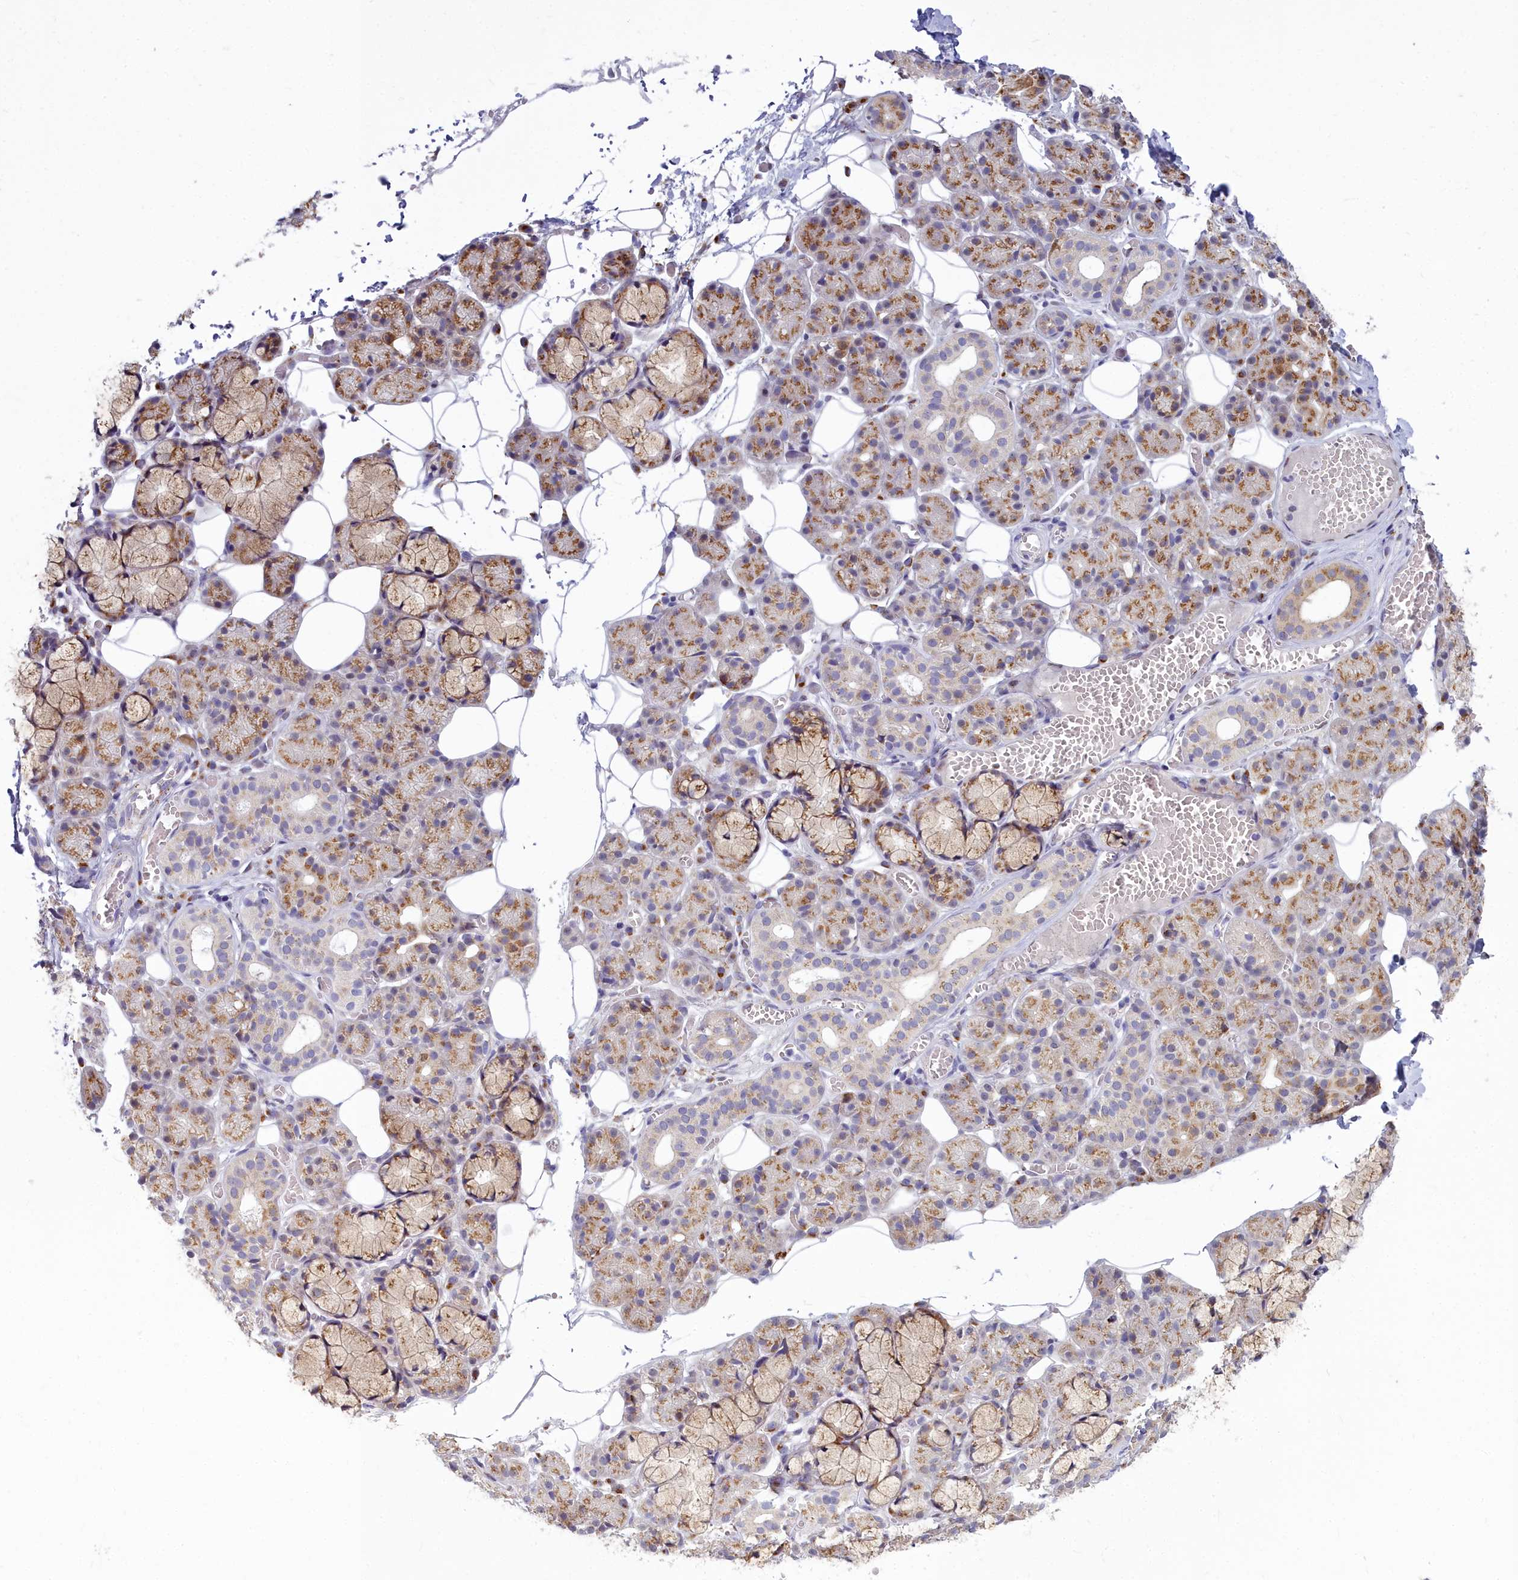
{"staining": {"intensity": "moderate", "quantity": ">75%", "location": "cytoplasmic/membranous"}, "tissue": "salivary gland", "cell_type": "Glandular cells", "image_type": "normal", "snomed": [{"axis": "morphology", "description": "Normal tissue, NOS"}, {"axis": "topography", "description": "Salivary gland"}], "caption": "Salivary gland was stained to show a protein in brown. There is medium levels of moderate cytoplasmic/membranous positivity in approximately >75% of glandular cells. (DAB (3,3'-diaminobenzidine) IHC, brown staining for protein, blue staining for nuclei).", "gene": "WDPCP", "patient": {"sex": "male", "age": 63}}